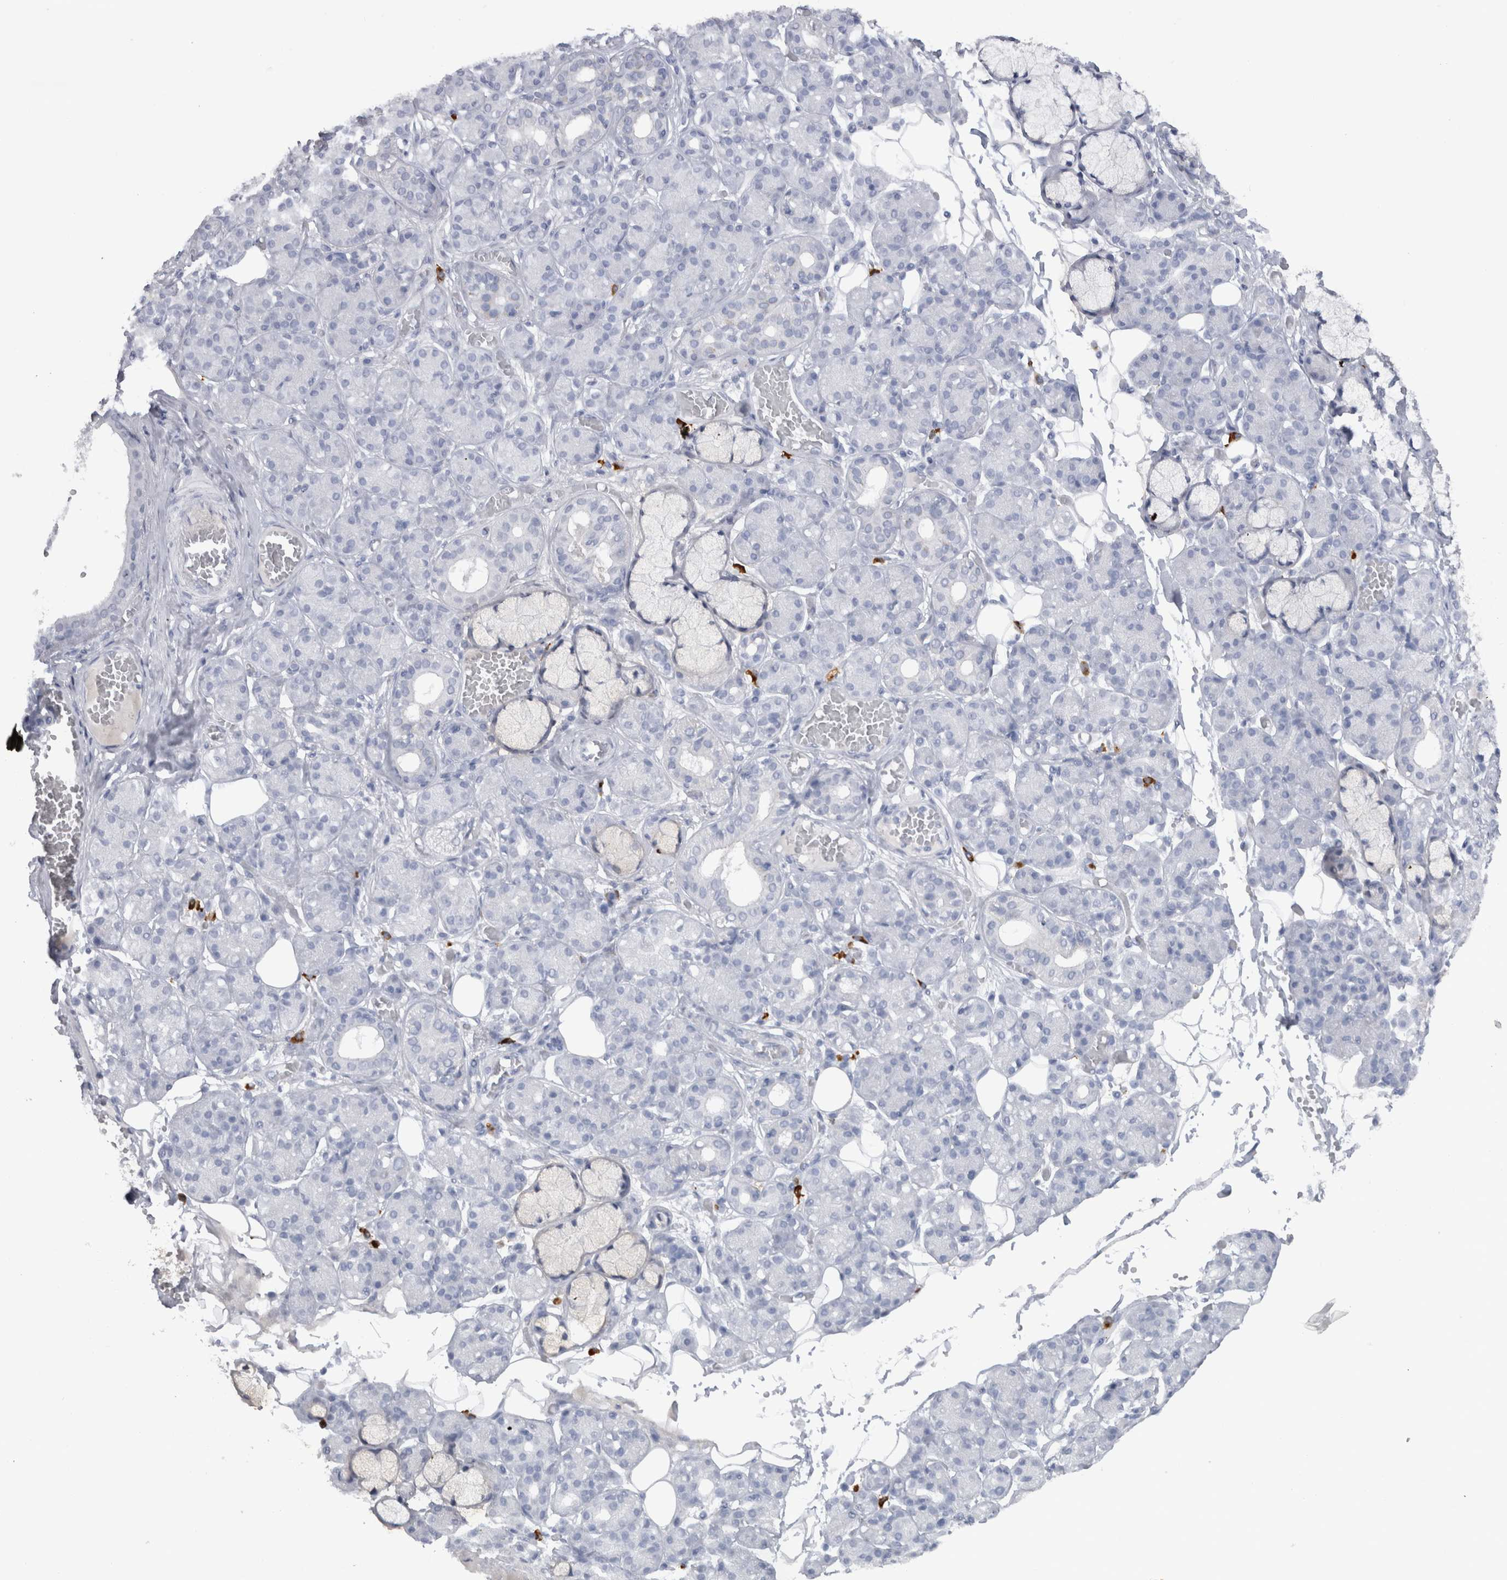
{"staining": {"intensity": "negative", "quantity": "none", "location": "none"}, "tissue": "salivary gland", "cell_type": "Glandular cells", "image_type": "normal", "snomed": [{"axis": "morphology", "description": "Normal tissue, NOS"}, {"axis": "topography", "description": "Salivary gland"}], "caption": "Immunohistochemistry micrograph of unremarkable human salivary gland stained for a protein (brown), which exhibits no staining in glandular cells.", "gene": "CDH17", "patient": {"sex": "male", "age": 63}}